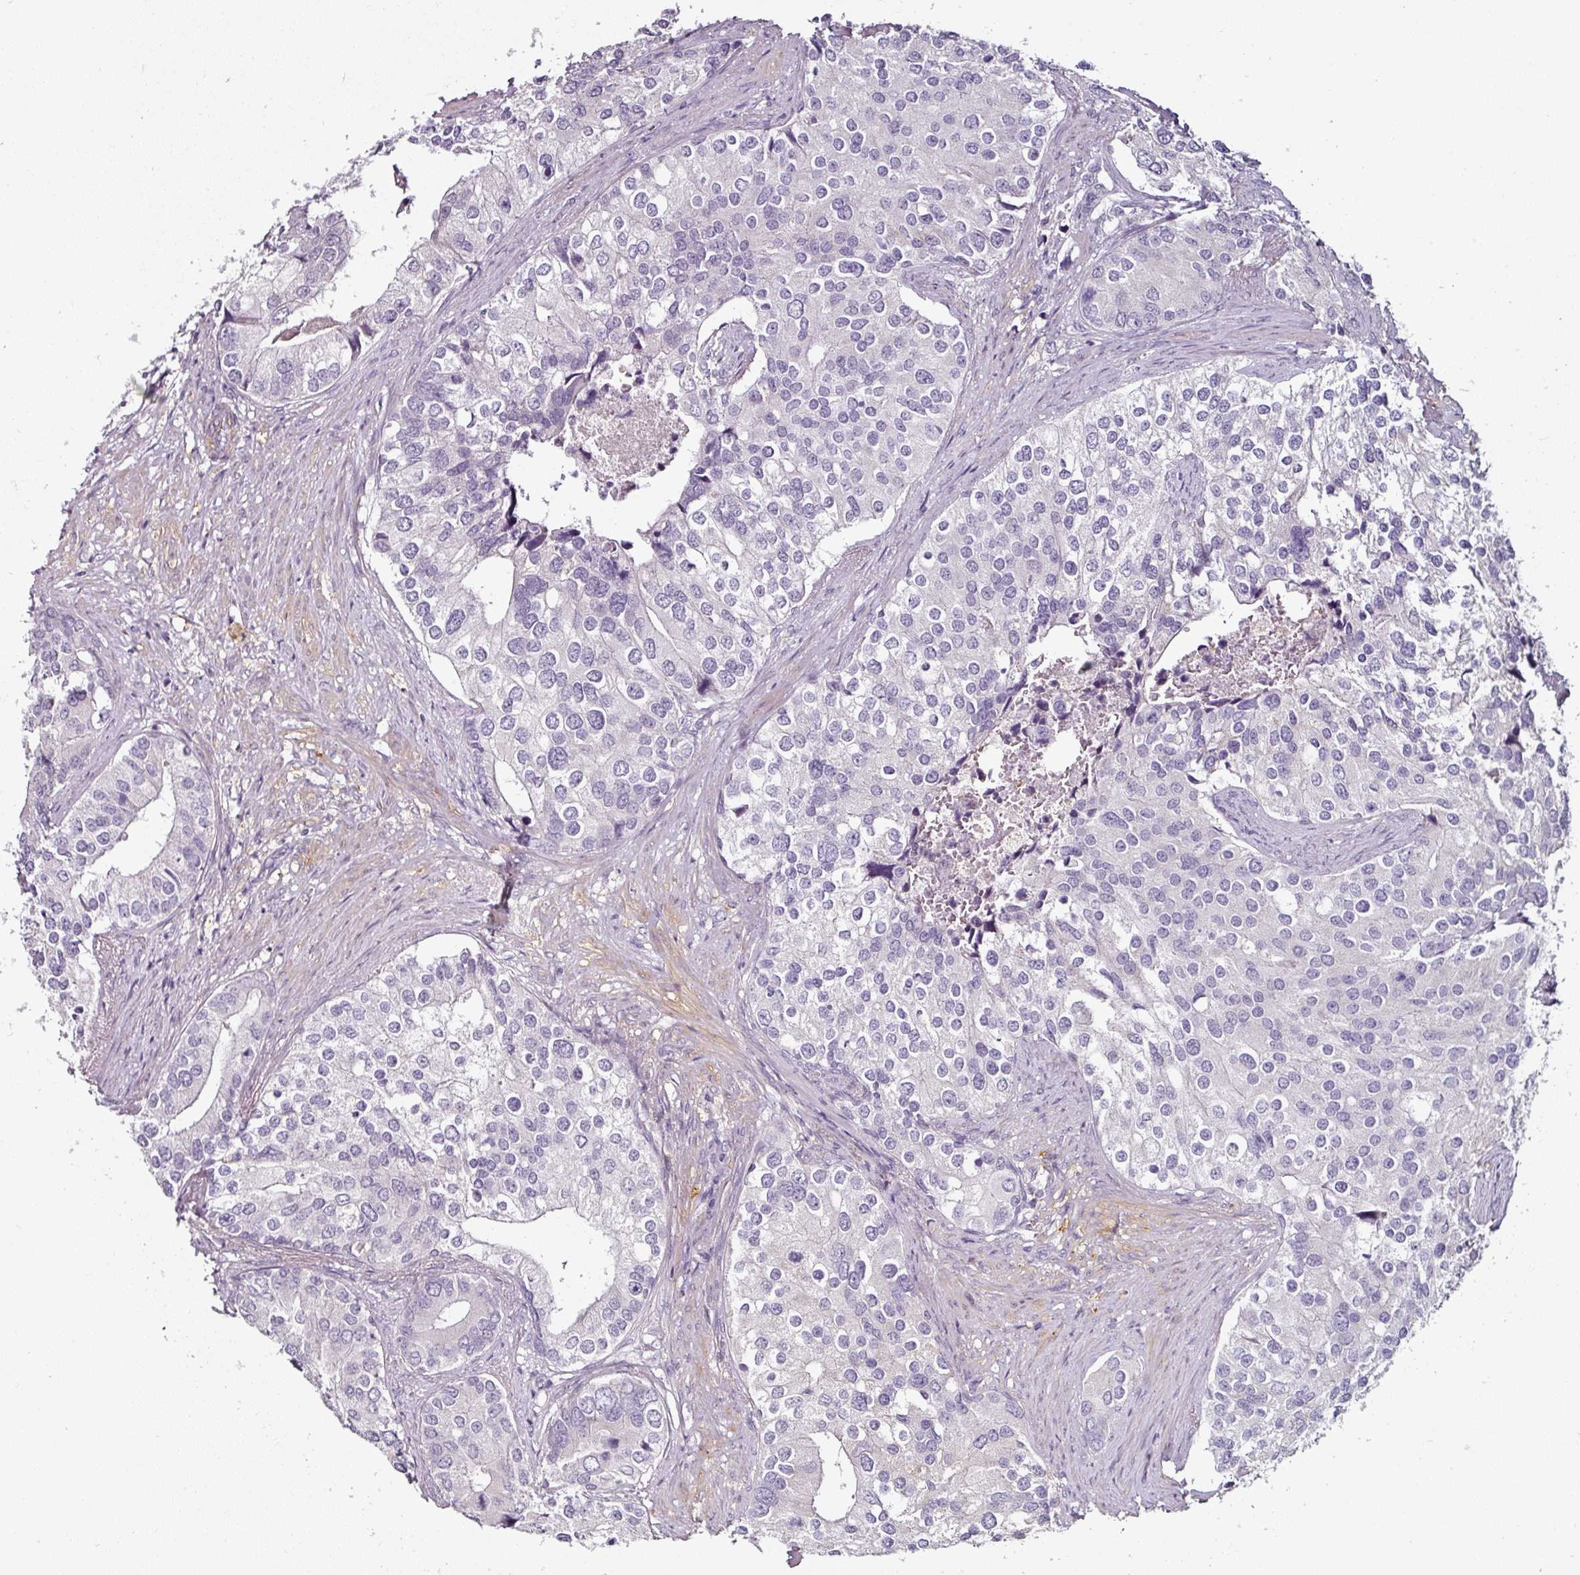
{"staining": {"intensity": "negative", "quantity": "none", "location": "none"}, "tissue": "prostate cancer", "cell_type": "Tumor cells", "image_type": "cancer", "snomed": [{"axis": "morphology", "description": "Adenocarcinoma, High grade"}, {"axis": "topography", "description": "Prostate"}], "caption": "DAB immunohistochemical staining of human prostate cancer exhibits no significant staining in tumor cells. (DAB (3,3'-diaminobenzidine) immunohistochemistry (IHC), high magnification).", "gene": "CAP2", "patient": {"sex": "male", "age": 62}}